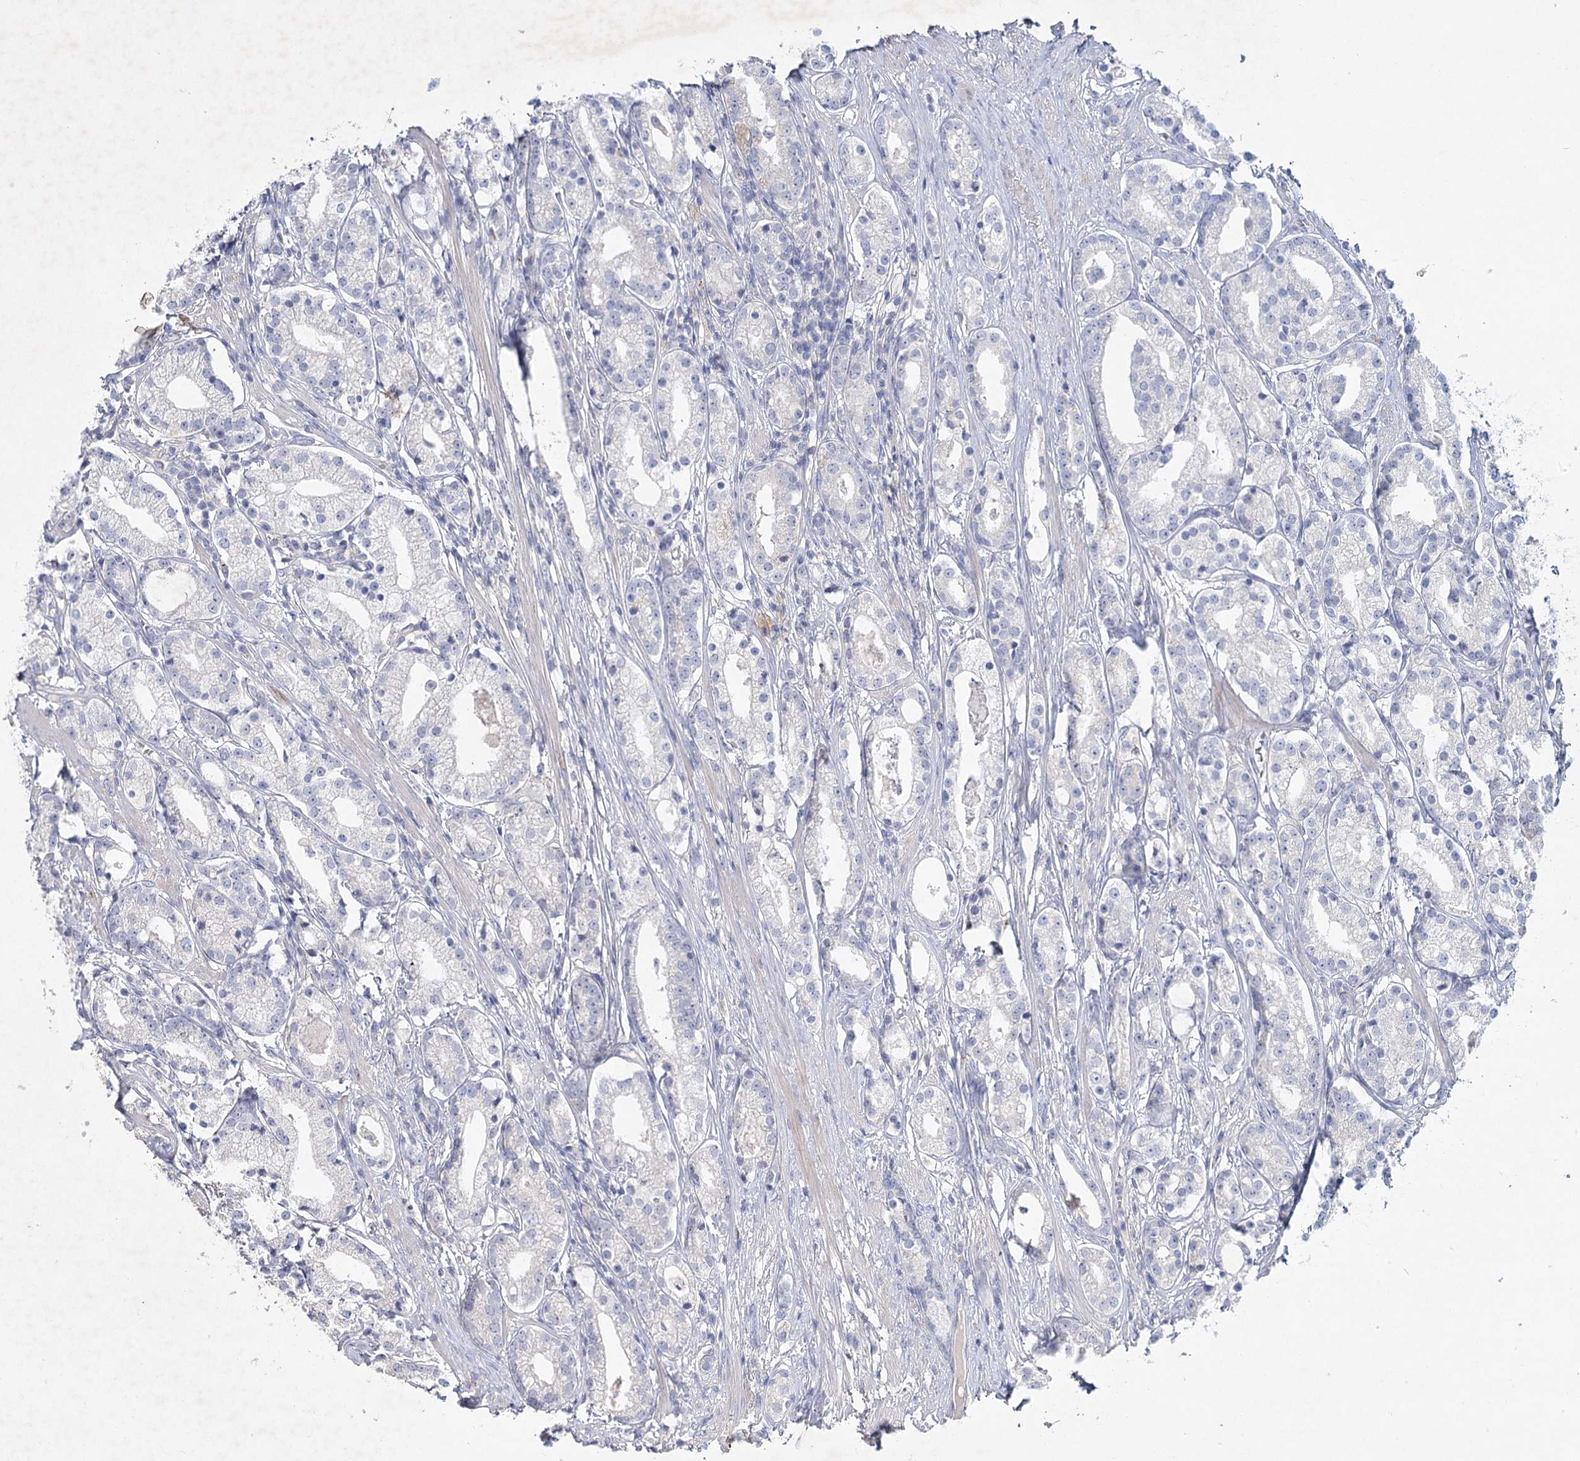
{"staining": {"intensity": "negative", "quantity": "none", "location": "none"}, "tissue": "prostate cancer", "cell_type": "Tumor cells", "image_type": "cancer", "snomed": [{"axis": "morphology", "description": "Adenocarcinoma, High grade"}, {"axis": "topography", "description": "Prostate"}], "caption": "An image of prostate high-grade adenocarcinoma stained for a protein demonstrates no brown staining in tumor cells. Brightfield microscopy of immunohistochemistry stained with DAB (brown) and hematoxylin (blue), captured at high magnification.", "gene": "MAP3K13", "patient": {"sex": "male", "age": 69}}